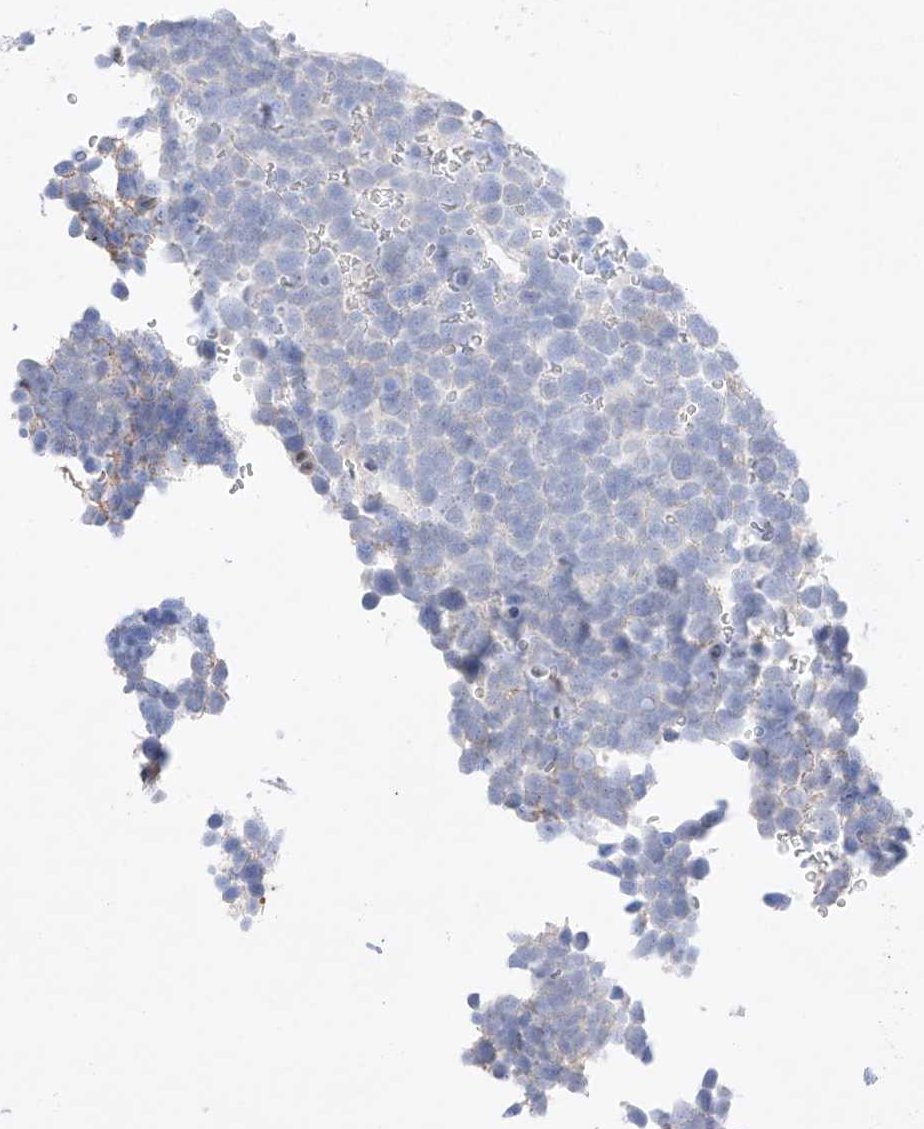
{"staining": {"intensity": "negative", "quantity": "none", "location": "none"}, "tissue": "urothelial cancer", "cell_type": "Tumor cells", "image_type": "cancer", "snomed": [{"axis": "morphology", "description": "Urothelial carcinoma, High grade"}, {"axis": "topography", "description": "Urinary bladder"}], "caption": "This is an IHC histopathology image of human urothelial cancer. There is no positivity in tumor cells.", "gene": "NT5C3B", "patient": {"sex": "female", "age": 82}}